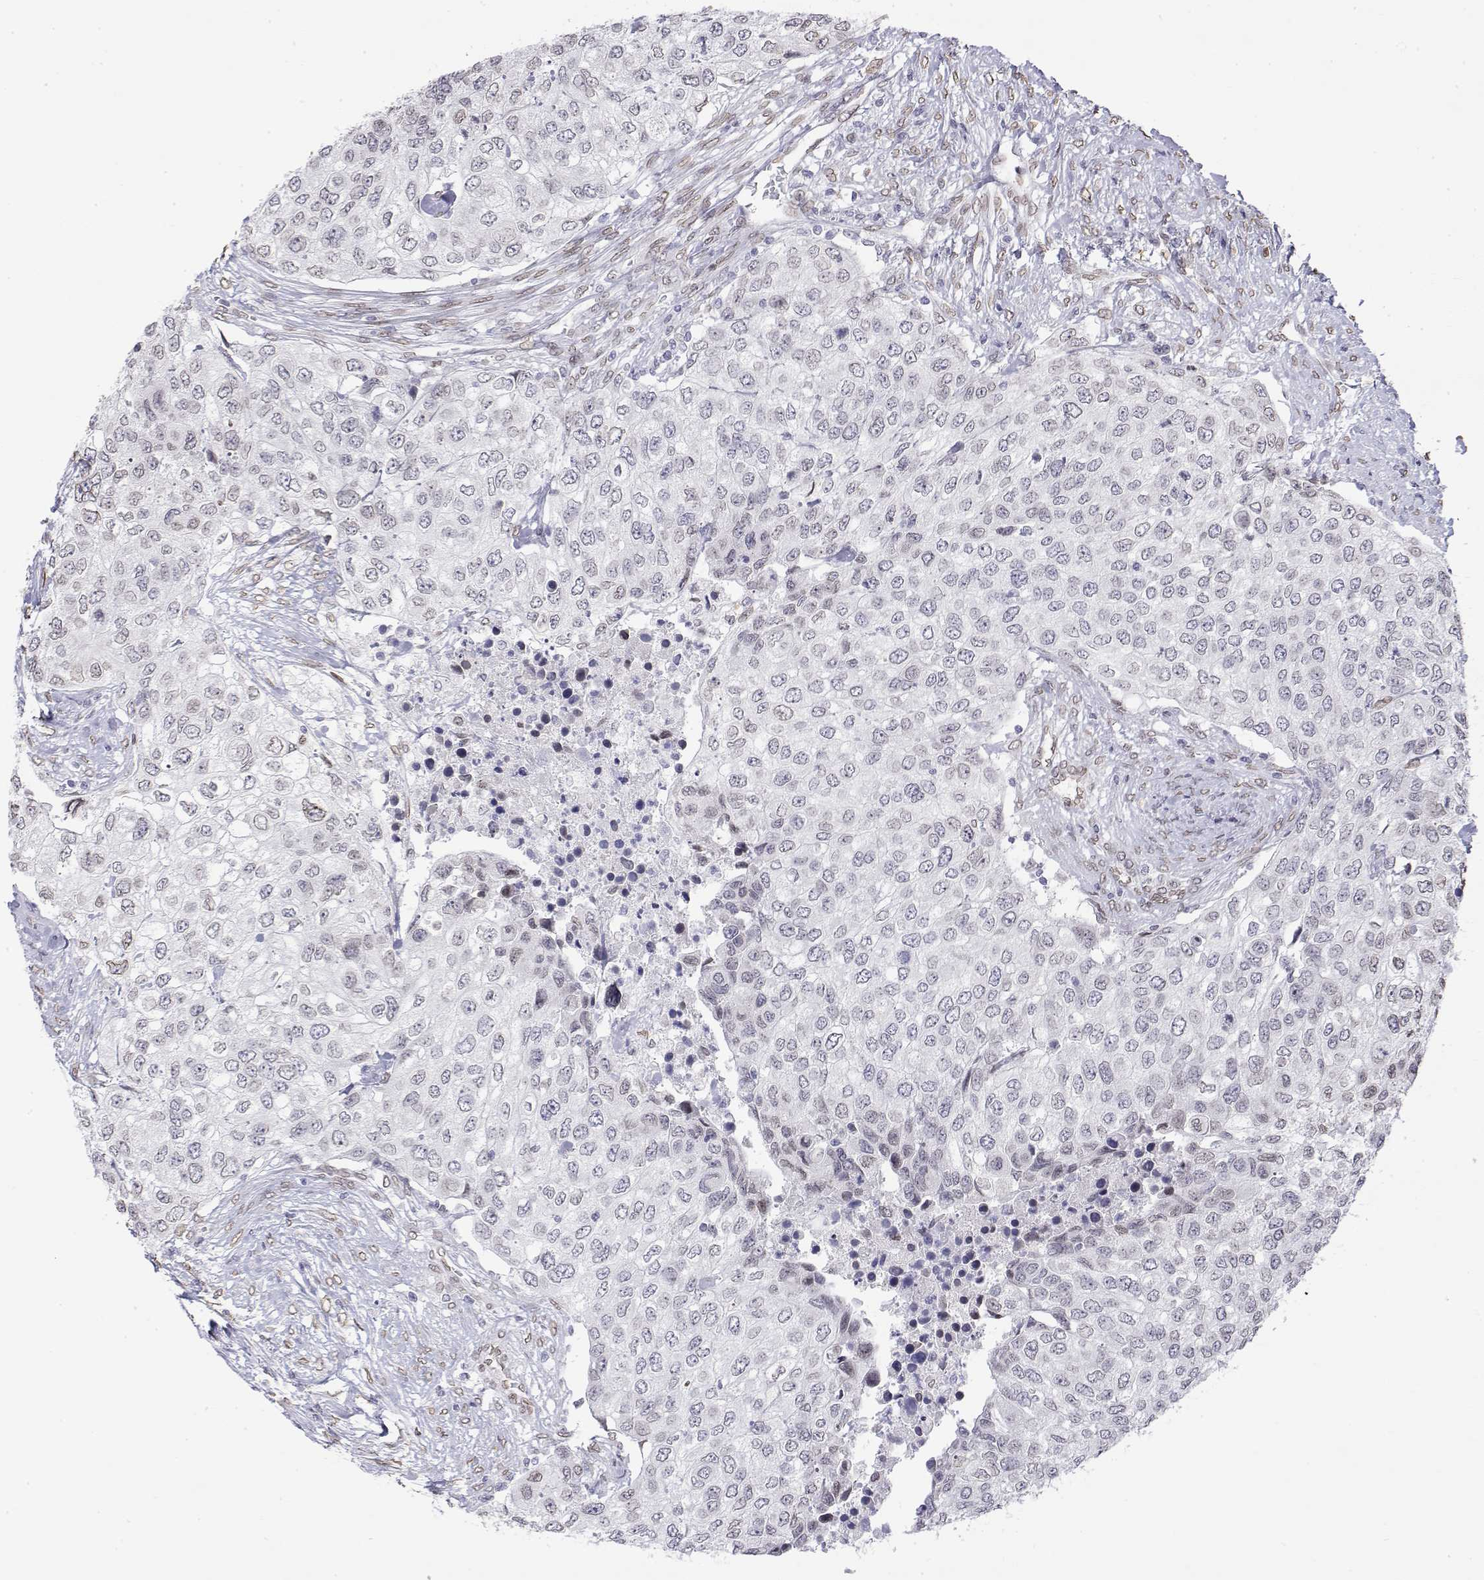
{"staining": {"intensity": "negative", "quantity": "none", "location": "none"}, "tissue": "urothelial cancer", "cell_type": "Tumor cells", "image_type": "cancer", "snomed": [{"axis": "morphology", "description": "Urothelial carcinoma, High grade"}, {"axis": "topography", "description": "Urinary bladder"}], "caption": "High-grade urothelial carcinoma was stained to show a protein in brown. There is no significant positivity in tumor cells.", "gene": "ZNF532", "patient": {"sex": "female", "age": 78}}